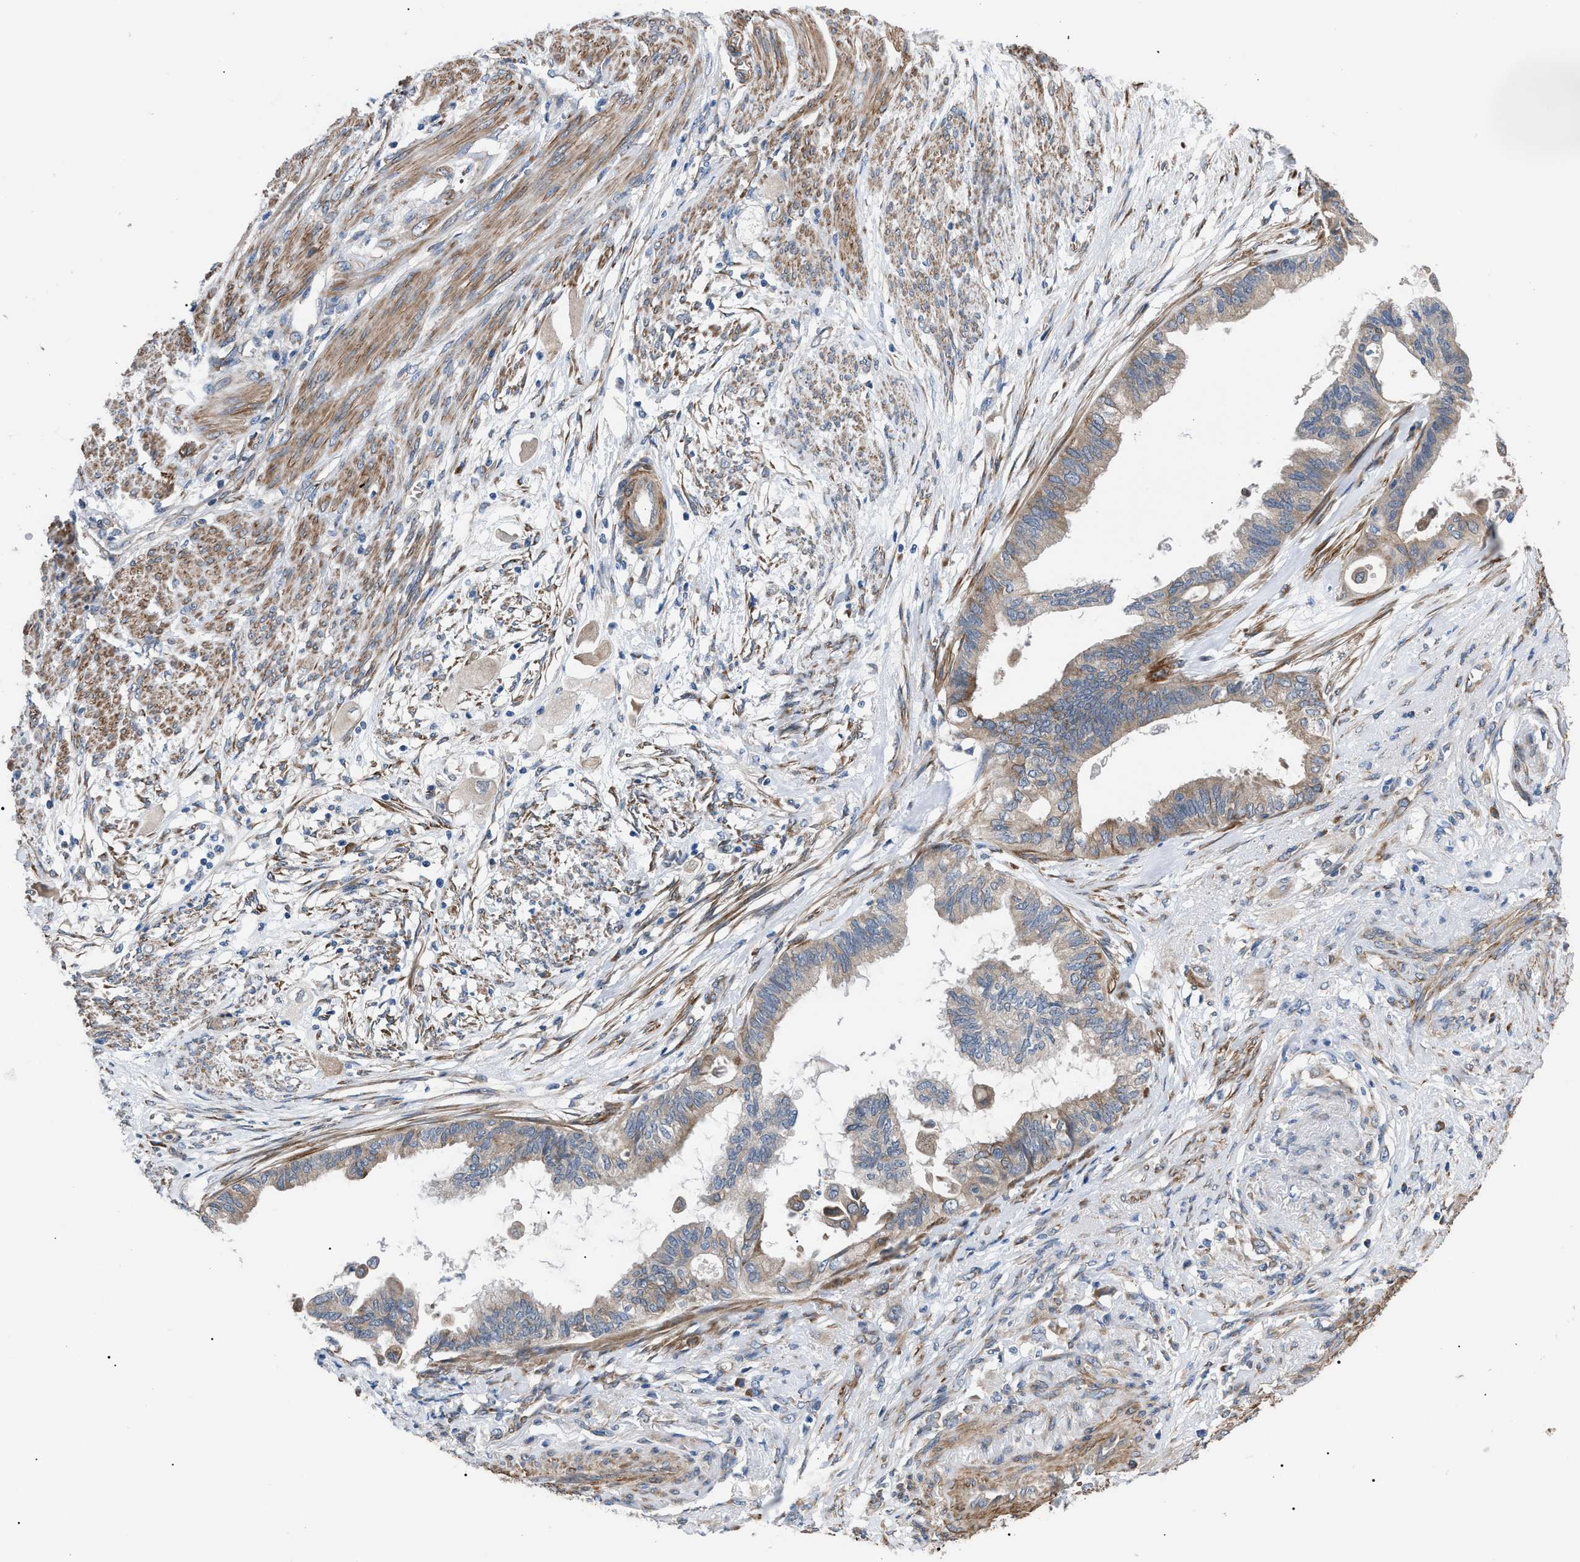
{"staining": {"intensity": "moderate", "quantity": "25%-75%", "location": "cytoplasmic/membranous"}, "tissue": "cervical cancer", "cell_type": "Tumor cells", "image_type": "cancer", "snomed": [{"axis": "morphology", "description": "Normal tissue, NOS"}, {"axis": "morphology", "description": "Adenocarcinoma, NOS"}, {"axis": "topography", "description": "Cervix"}, {"axis": "topography", "description": "Endometrium"}], "caption": "Moderate cytoplasmic/membranous protein expression is appreciated in about 25%-75% of tumor cells in cervical cancer (adenocarcinoma).", "gene": "MYO10", "patient": {"sex": "female", "age": 86}}